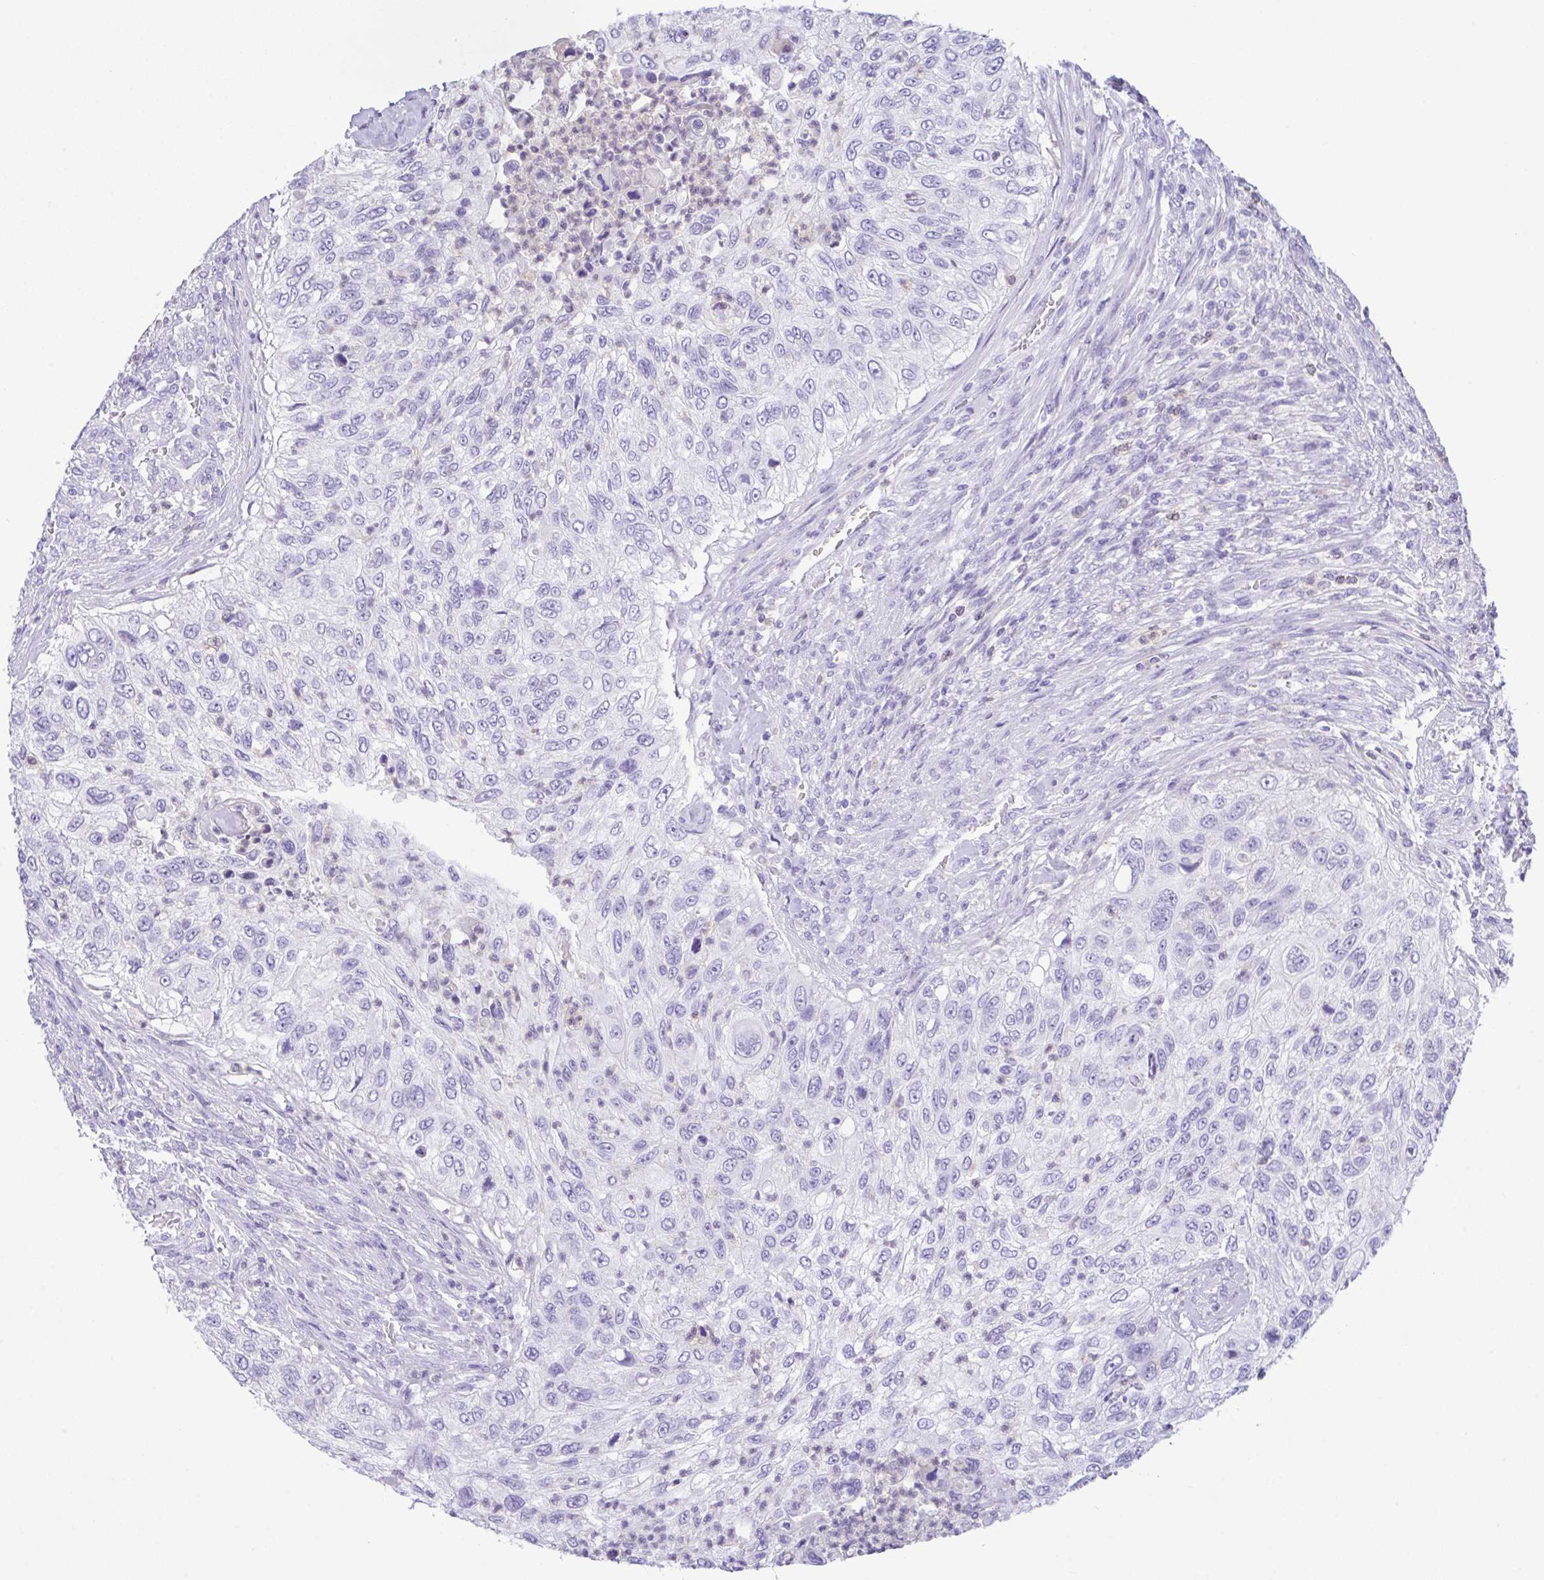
{"staining": {"intensity": "negative", "quantity": "none", "location": "none"}, "tissue": "urothelial cancer", "cell_type": "Tumor cells", "image_type": "cancer", "snomed": [{"axis": "morphology", "description": "Urothelial carcinoma, High grade"}, {"axis": "topography", "description": "Urinary bladder"}], "caption": "DAB immunohistochemical staining of human urothelial cancer exhibits no significant staining in tumor cells.", "gene": "NCF1", "patient": {"sex": "female", "age": 60}}